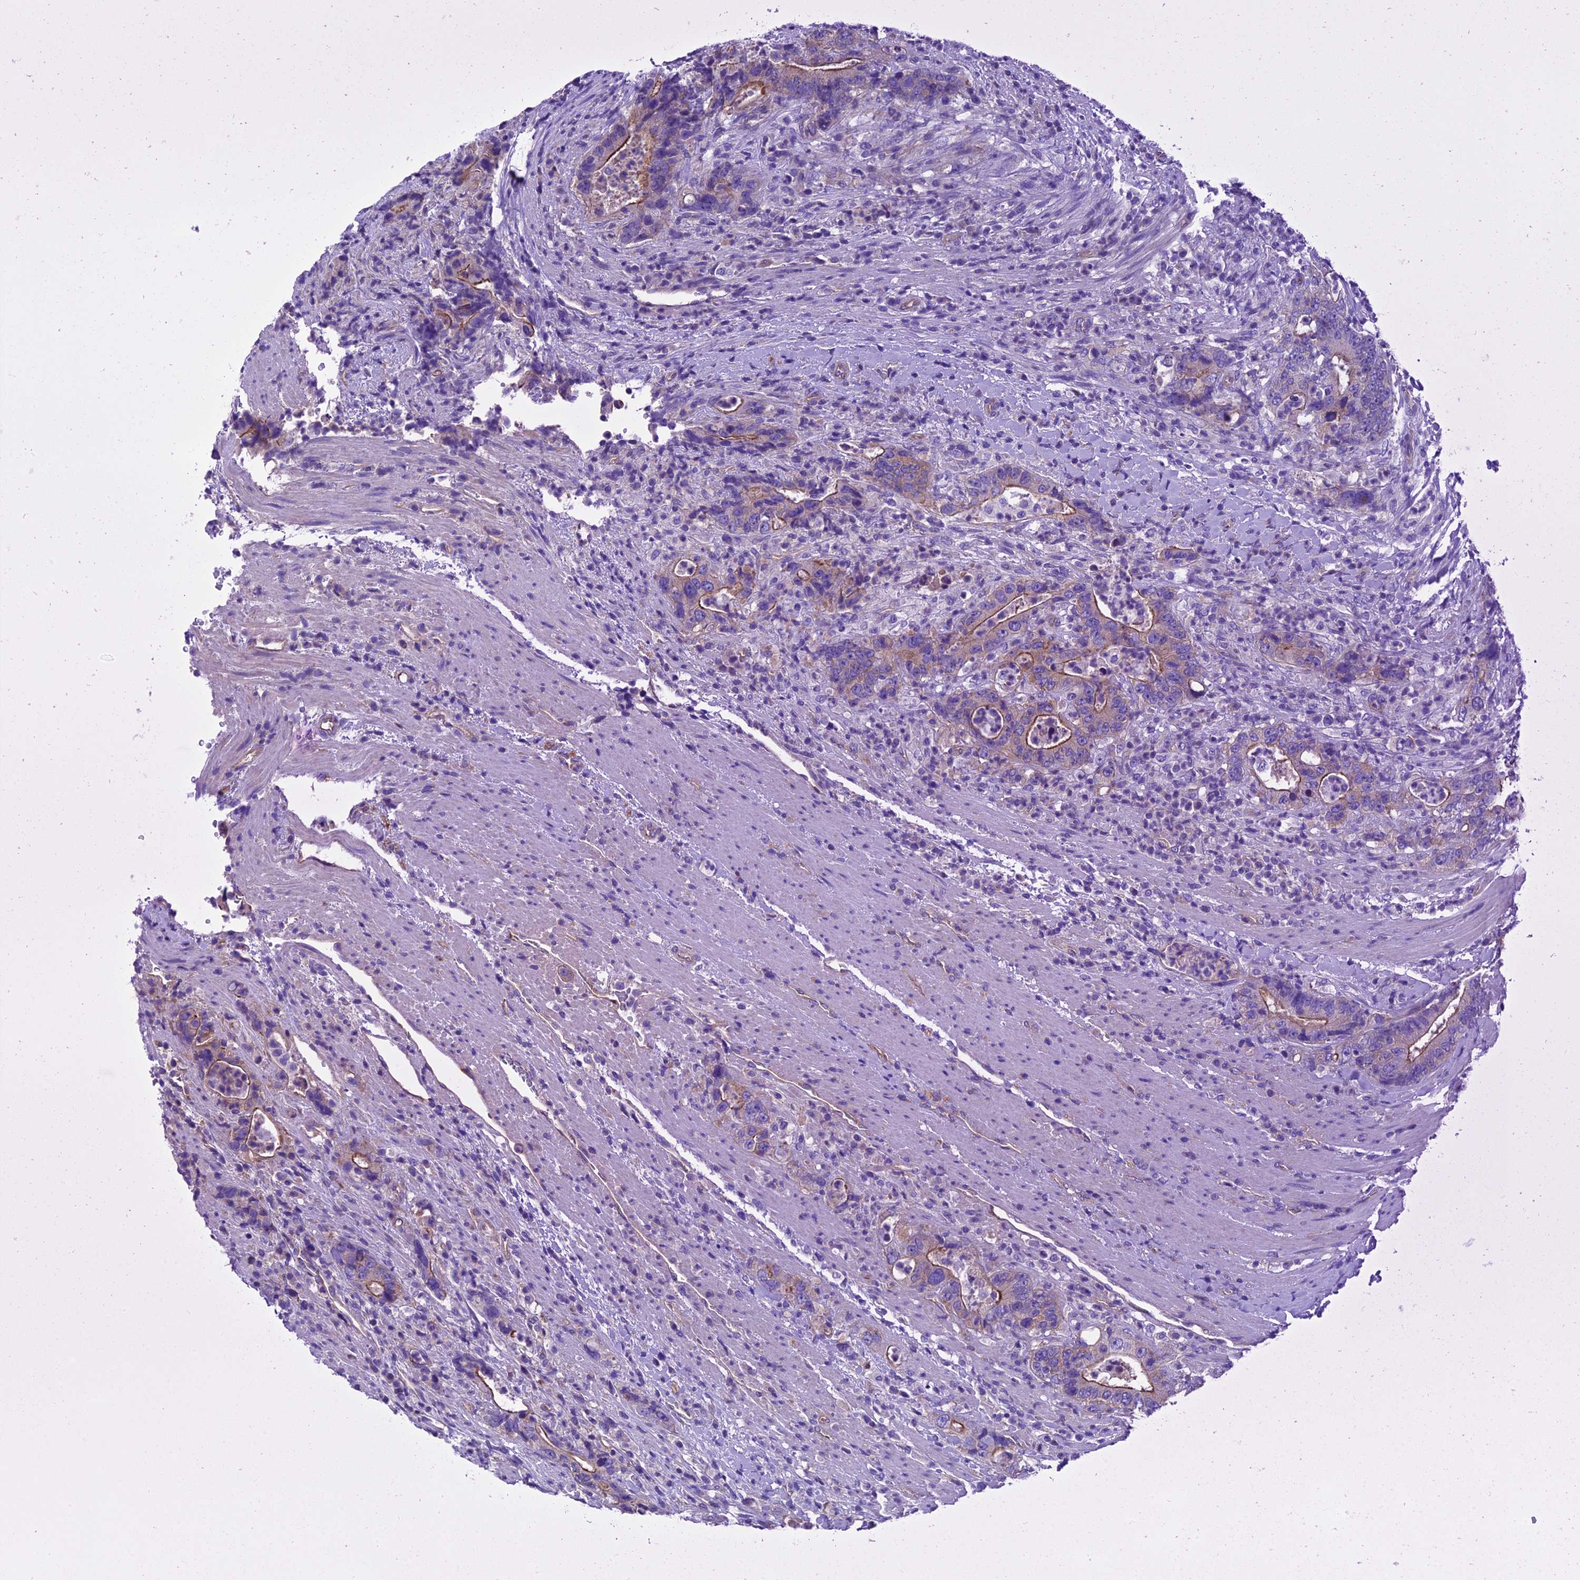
{"staining": {"intensity": "moderate", "quantity": "<25%", "location": "cytoplasmic/membranous"}, "tissue": "colorectal cancer", "cell_type": "Tumor cells", "image_type": "cancer", "snomed": [{"axis": "morphology", "description": "Adenocarcinoma, NOS"}, {"axis": "topography", "description": "Colon"}], "caption": "The immunohistochemical stain shows moderate cytoplasmic/membranous staining in tumor cells of colorectal cancer tissue.", "gene": "PPFIA3", "patient": {"sex": "female", "age": 75}}